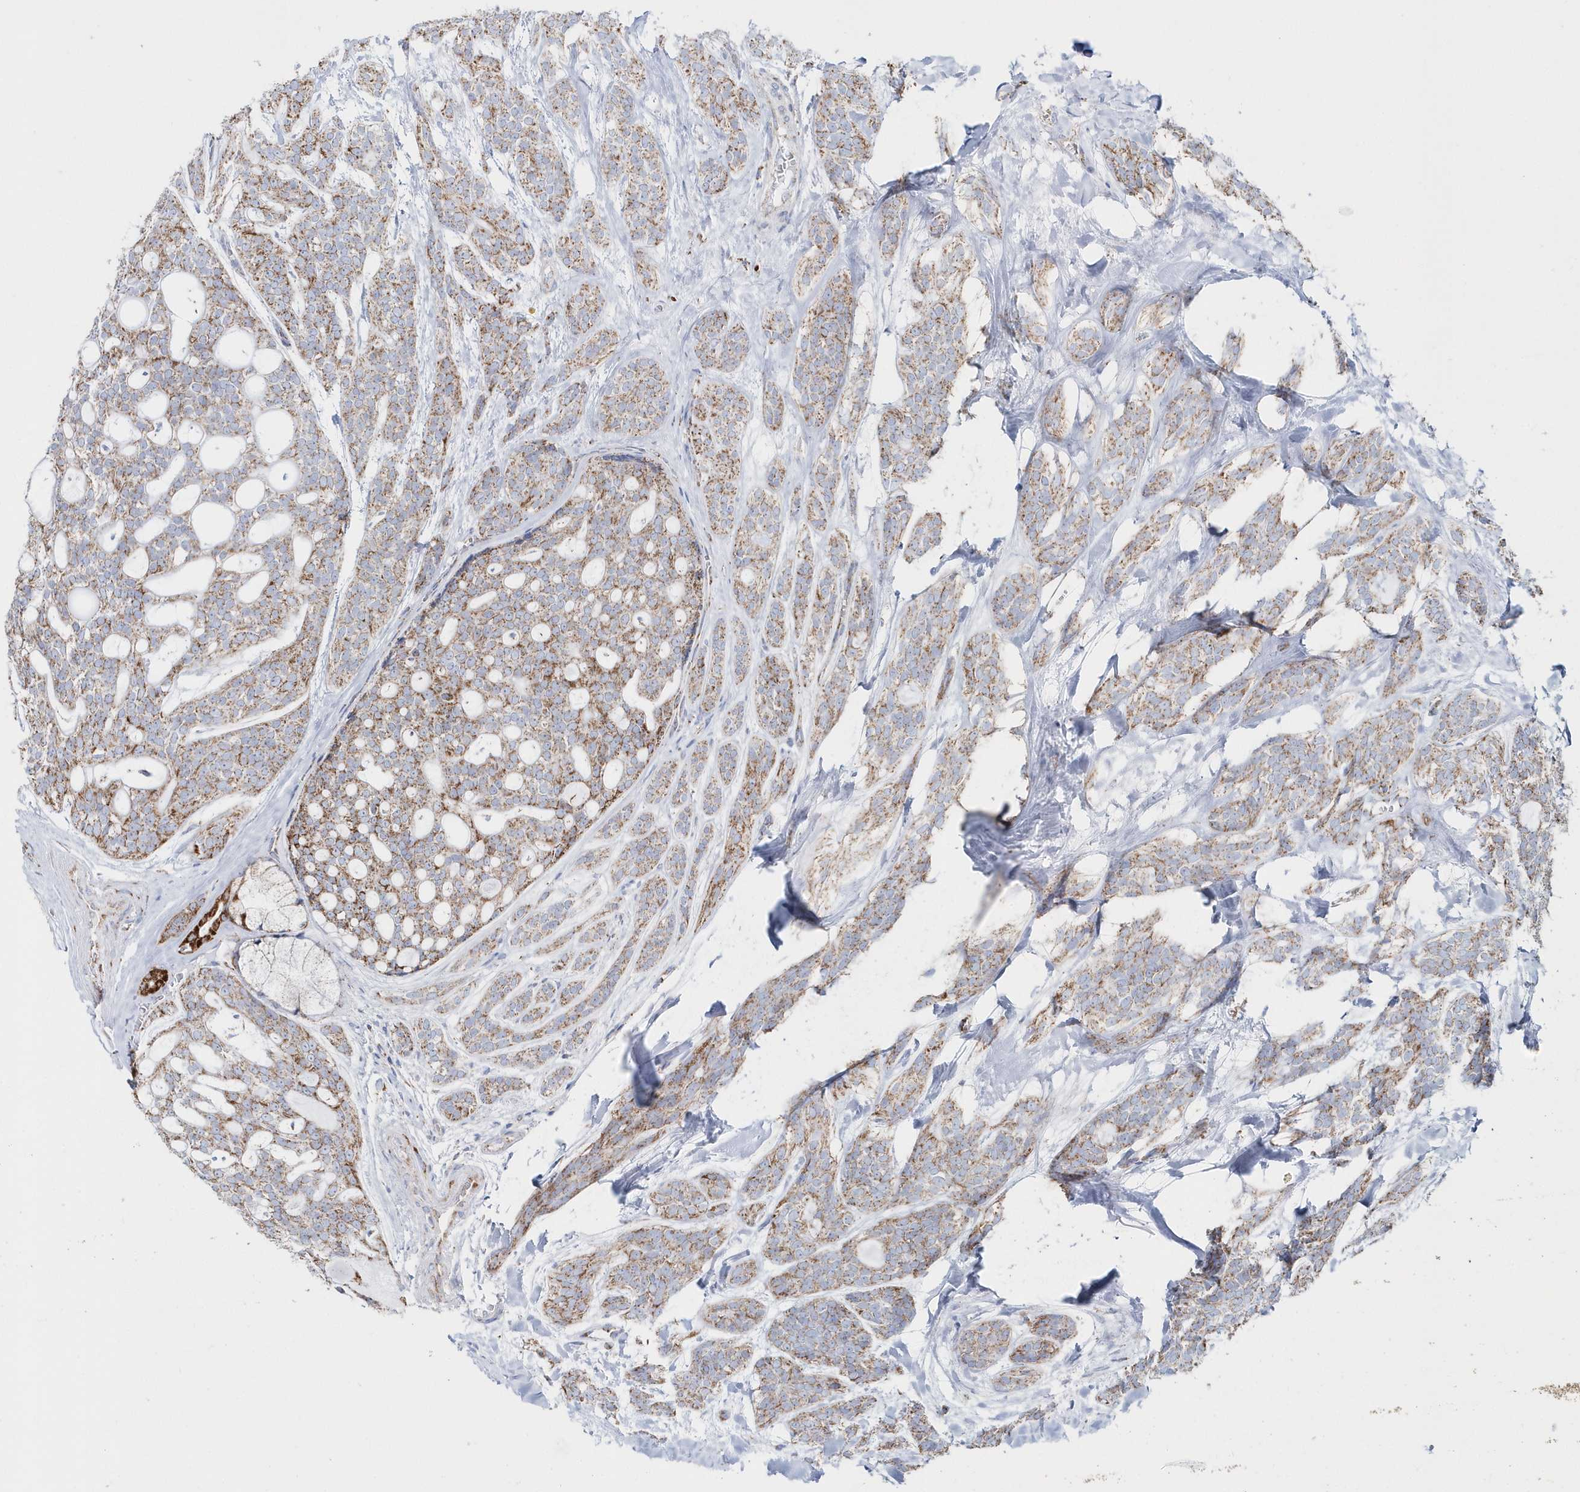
{"staining": {"intensity": "moderate", "quantity": ">75%", "location": "cytoplasmic/membranous"}, "tissue": "head and neck cancer", "cell_type": "Tumor cells", "image_type": "cancer", "snomed": [{"axis": "morphology", "description": "Adenocarcinoma, NOS"}, {"axis": "topography", "description": "Head-Neck"}], "caption": "High-power microscopy captured an IHC photomicrograph of adenocarcinoma (head and neck), revealing moderate cytoplasmic/membranous positivity in about >75% of tumor cells. (IHC, brightfield microscopy, high magnification).", "gene": "TMCO6", "patient": {"sex": "male", "age": 66}}